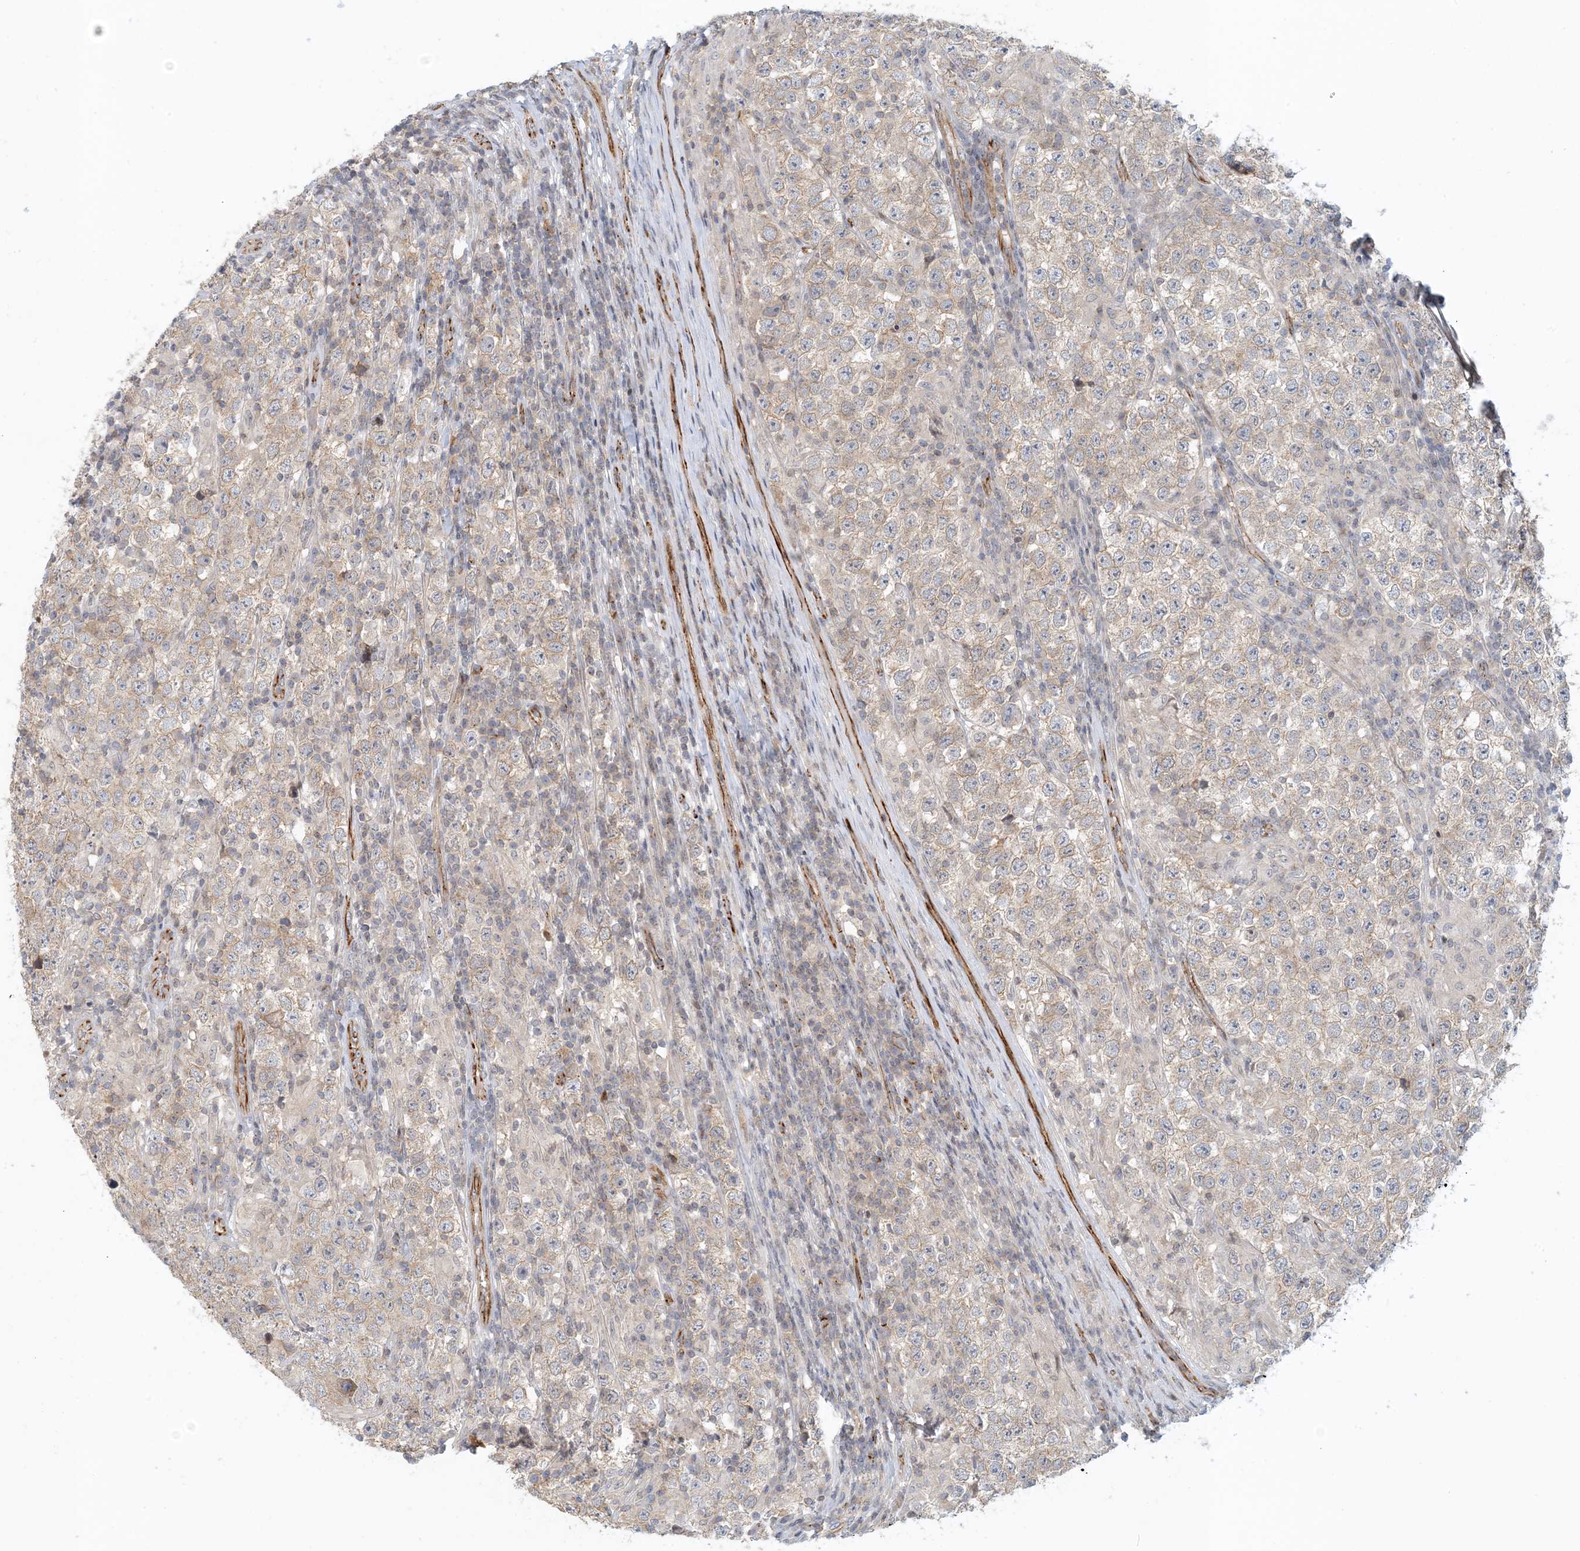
{"staining": {"intensity": "negative", "quantity": "none", "location": "none"}, "tissue": "testis cancer", "cell_type": "Tumor cells", "image_type": "cancer", "snomed": [{"axis": "morphology", "description": "Normal tissue, NOS"}, {"axis": "morphology", "description": "Urothelial carcinoma, High grade"}, {"axis": "morphology", "description": "Seminoma, NOS"}, {"axis": "morphology", "description": "Carcinoma, Embryonal, NOS"}, {"axis": "topography", "description": "Urinary bladder"}, {"axis": "topography", "description": "Testis"}], "caption": "Testis high-grade urothelial carcinoma was stained to show a protein in brown. There is no significant staining in tumor cells. (Immunohistochemistry, brightfield microscopy, high magnification).", "gene": "MAPKBP1", "patient": {"sex": "male", "age": 41}}